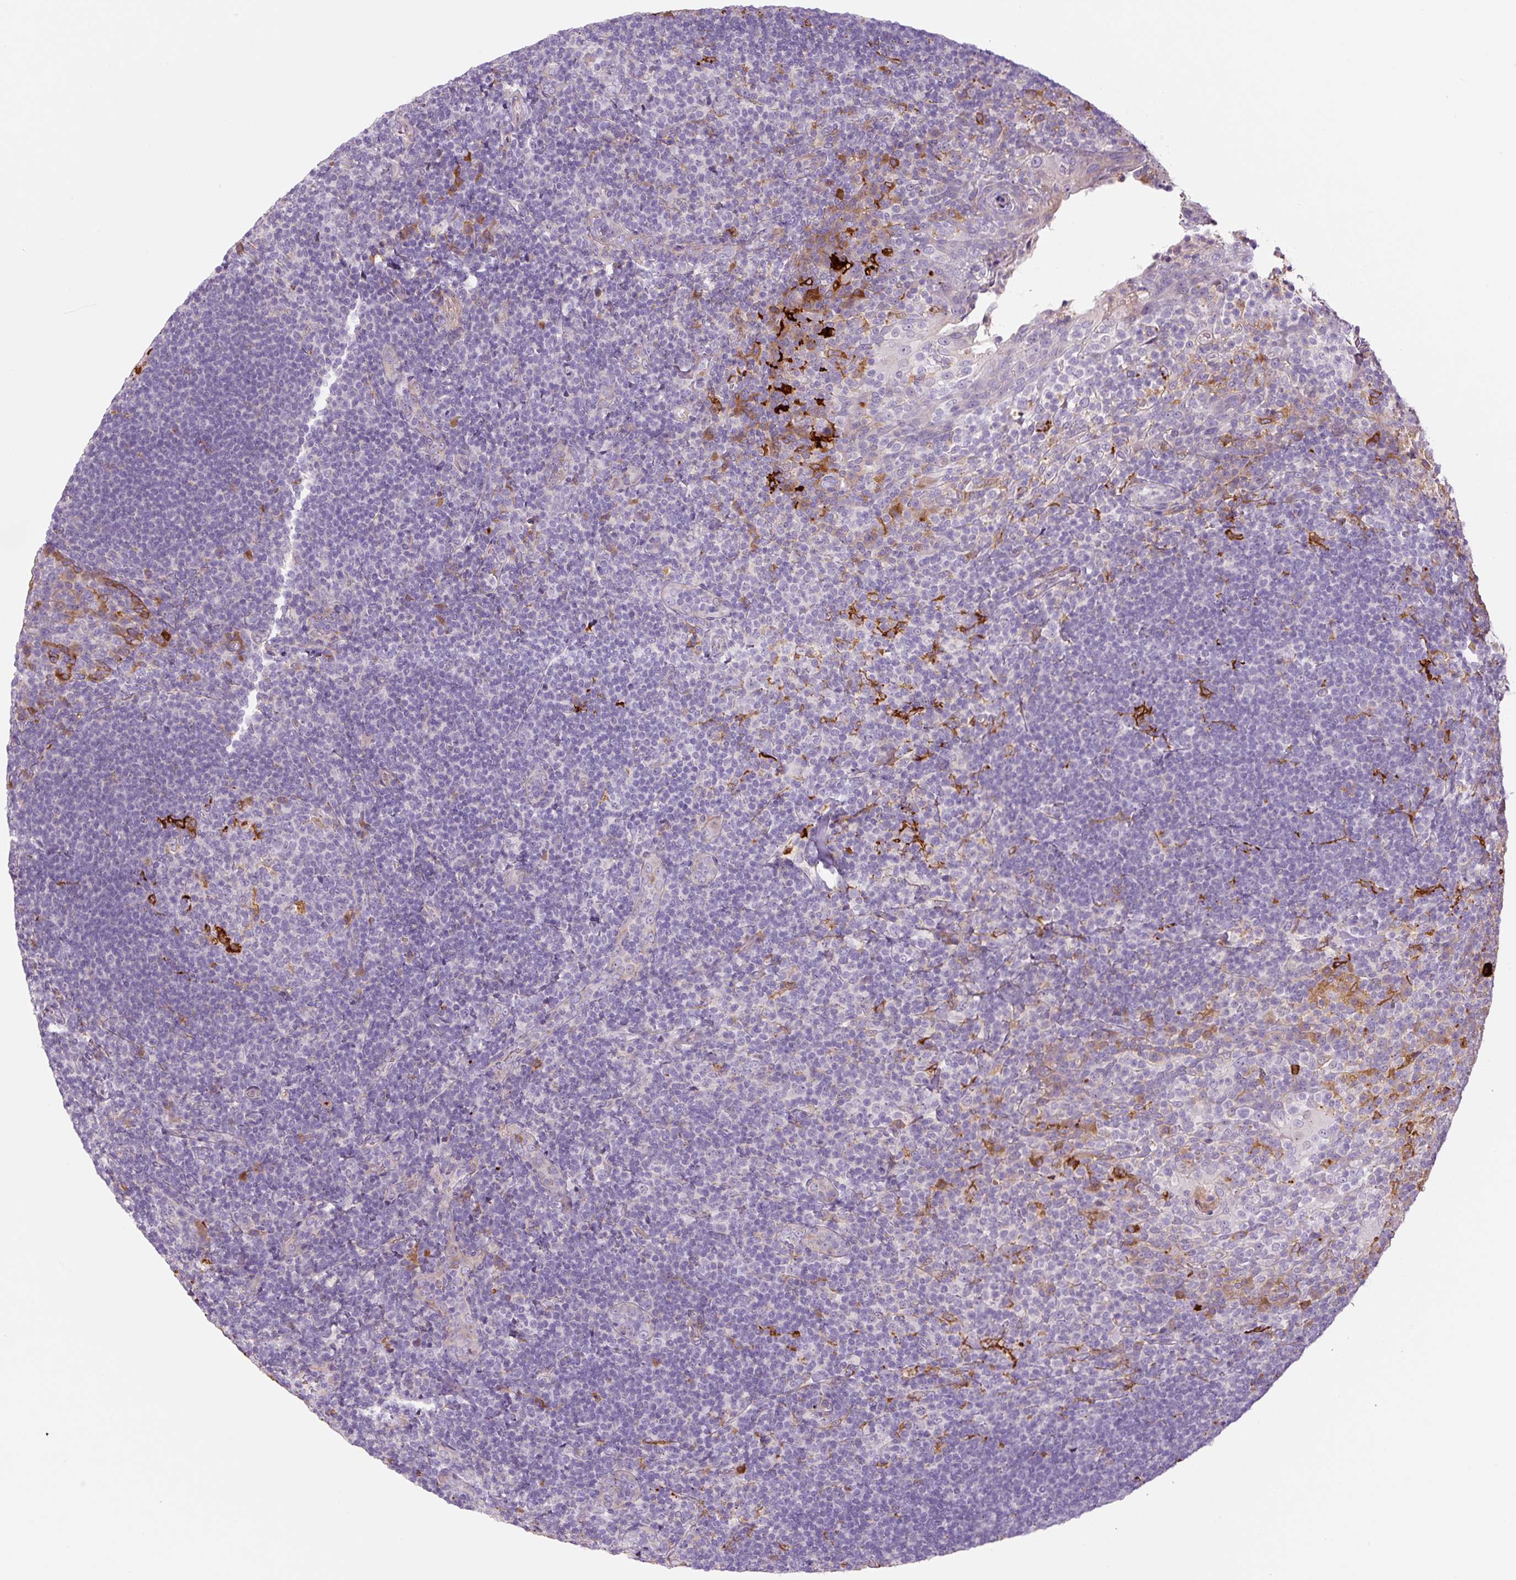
{"staining": {"intensity": "moderate", "quantity": "<25%", "location": "cytoplasmic/membranous"}, "tissue": "tonsil", "cell_type": "Germinal center cells", "image_type": "normal", "snomed": [{"axis": "morphology", "description": "Normal tissue, NOS"}, {"axis": "topography", "description": "Tonsil"}], "caption": "Protein expression analysis of unremarkable human tonsil reveals moderate cytoplasmic/membranous expression in approximately <25% of germinal center cells. (DAB = brown stain, brightfield microscopy at high magnification).", "gene": "FUT10", "patient": {"sex": "female", "age": 10}}